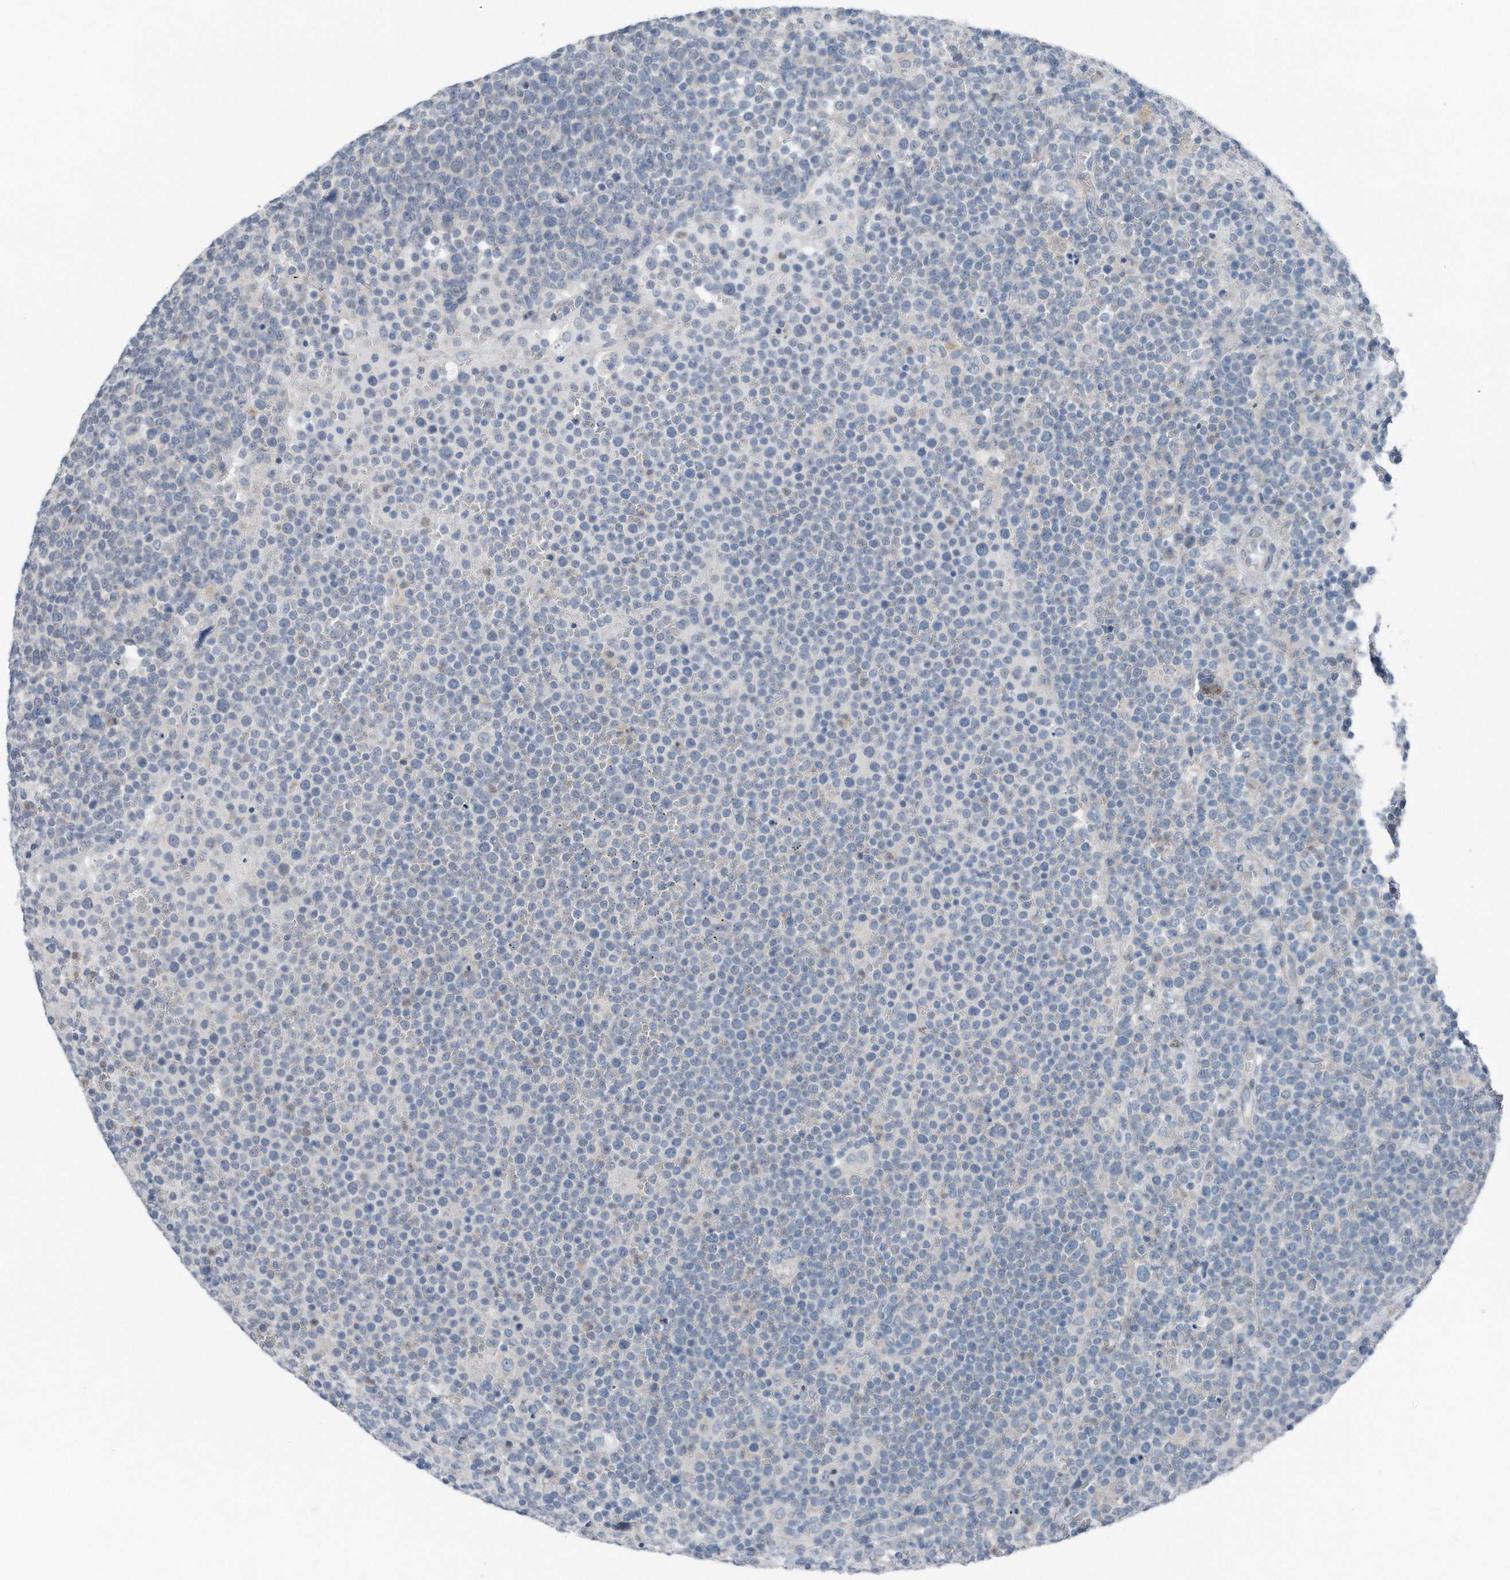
{"staining": {"intensity": "negative", "quantity": "none", "location": "none"}, "tissue": "lymphoma", "cell_type": "Tumor cells", "image_type": "cancer", "snomed": [{"axis": "morphology", "description": "Malignant lymphoma, non-Hodgkin's type, High grade"}, {"axis": "topography", "description": "Lymph node"}], "caption": "This is an IHC image of lymphoma. There is no expression in tumor cells.", "gene": "YRDC", "patient": {"sex": "male", "age": 61}}